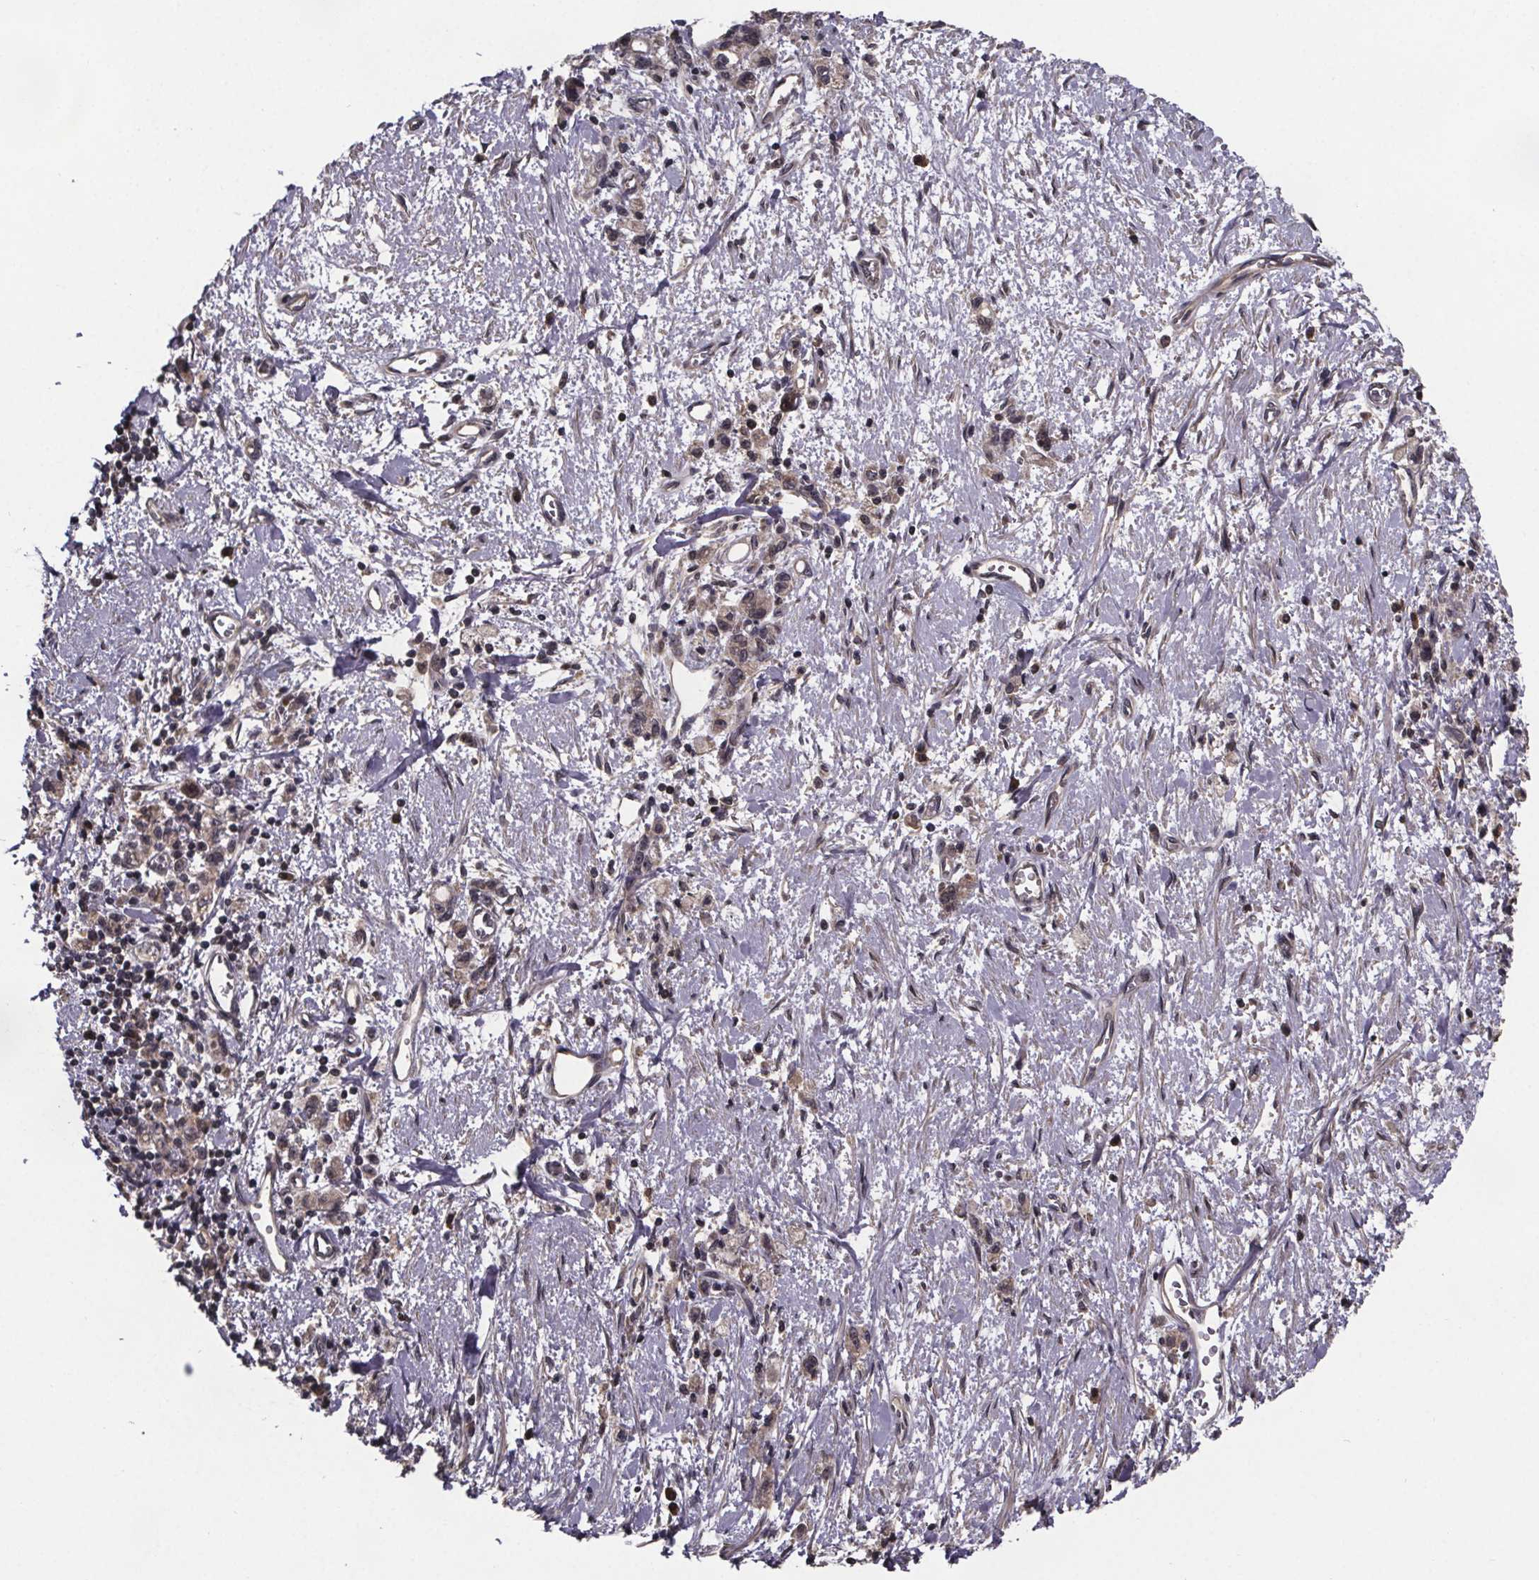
{"staining": {"intensity": "weak", "quantity": "25%-75%", "location": "cytoplasmic/membranous"}, "tissue": "stomach cancer", "cell_type": "Tumor cells", "image_type": "cancer", "snomed": [{"axis": "morphology", "description": "Adenocarcinoma, NOS"}, {"axis": "topography", "description": "Stomach"}], "caption": "Immunohistochemical staining of human stomach cancer (adenocarcinoma) shows low levels of weak cytoplasmic/membranous expression in approximately 25%-75% of tumor cells. (DAB = brown stain, brightfield microscopy at high magnification).", "gene": "FN3KRP", "patient": {"sex": "male", "age": 77}}